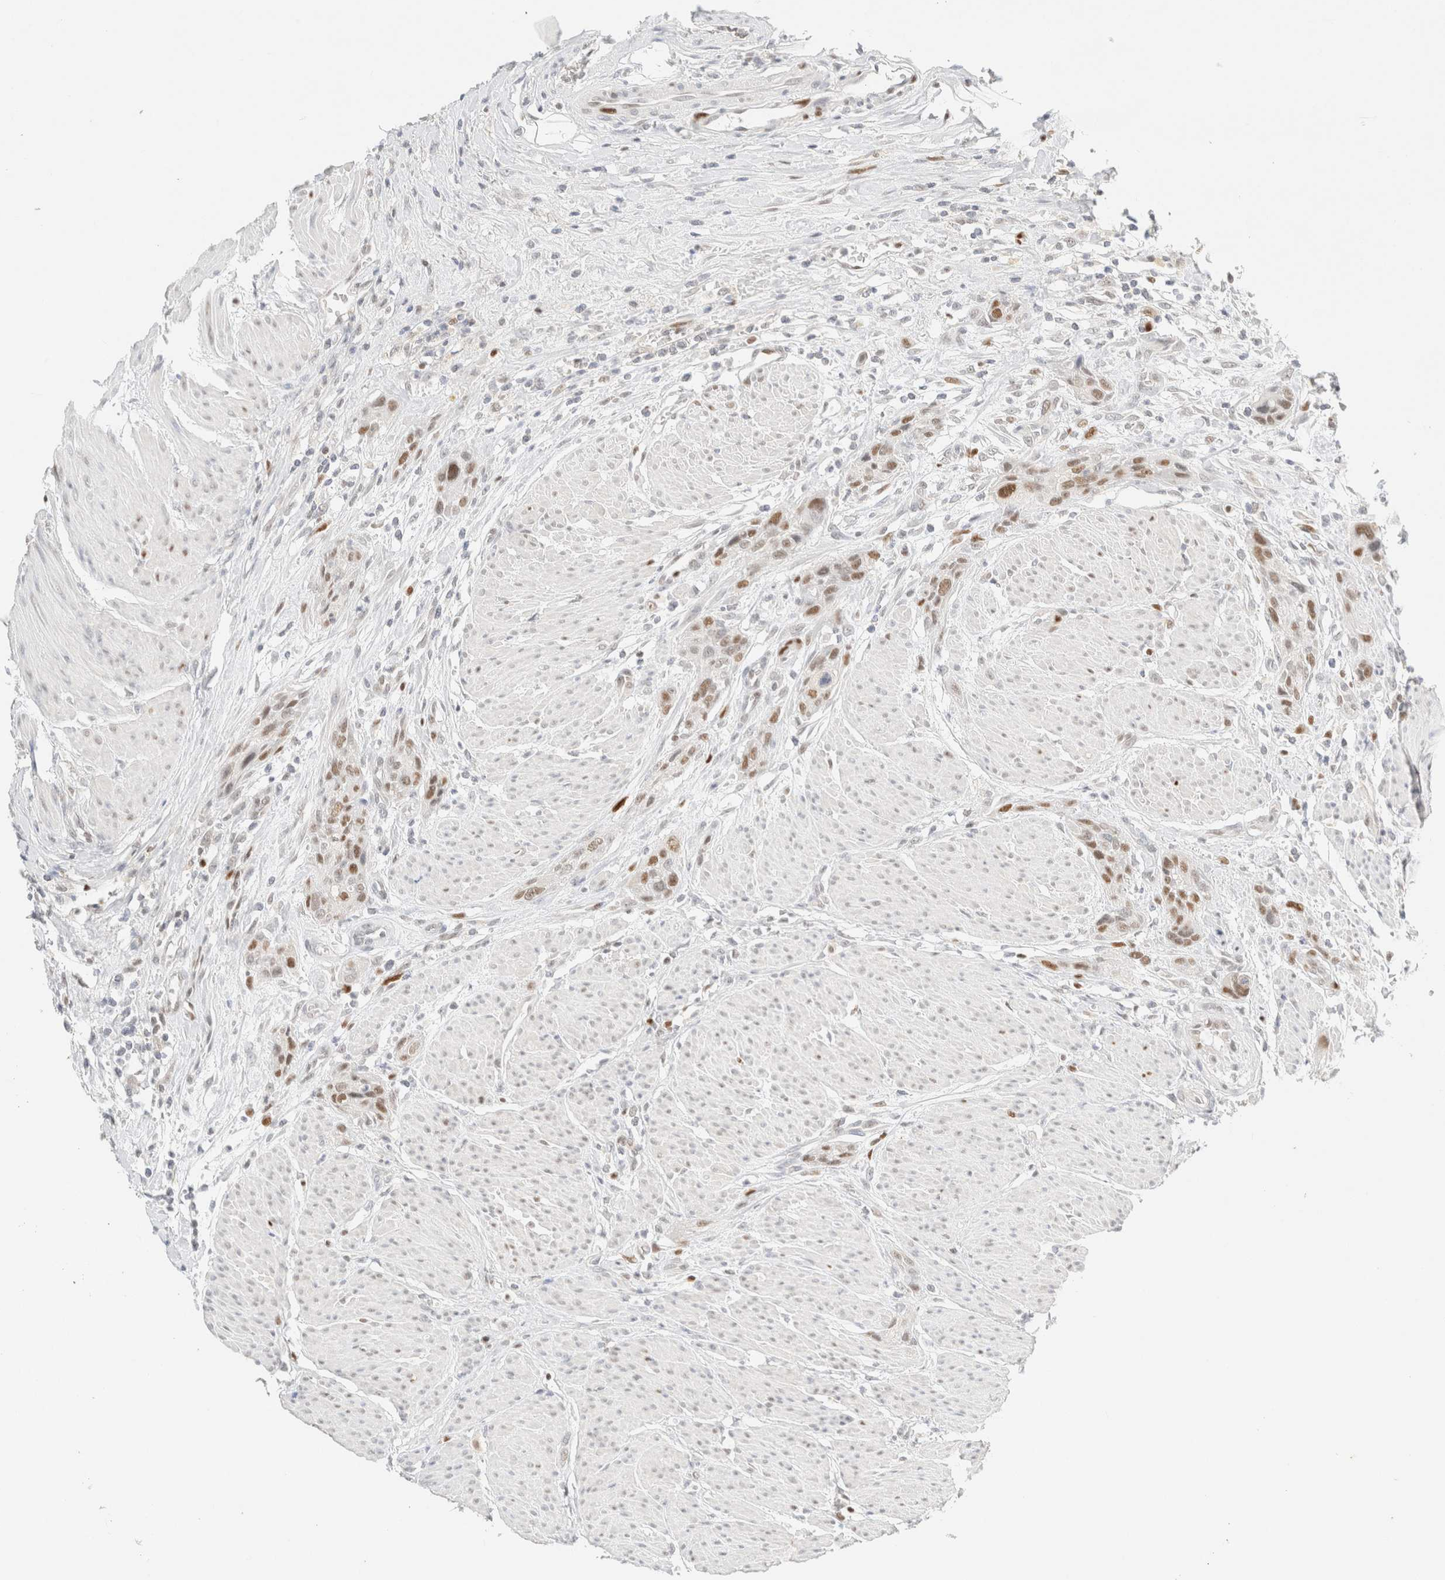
{"staining": {"intensity": "moderate", "quantity": ">75%", "location": "nuclear"}, "tissue": "urothelial cancer", "cell_type": "Tumor cells", "image_type": "cancer", "snomed": [{"axis": "morphology", "description": "Urothelial carcinoma, High grade"}, {"axis": "topography", "description": "Urinary bladder"}], "caption": "Protein expression analysis of urothelial cancer reveals moderate nuclear staining in about >75% of tumor cells.", "gene": "DDB2", "patient": {"sex": "male", "age": 35}}